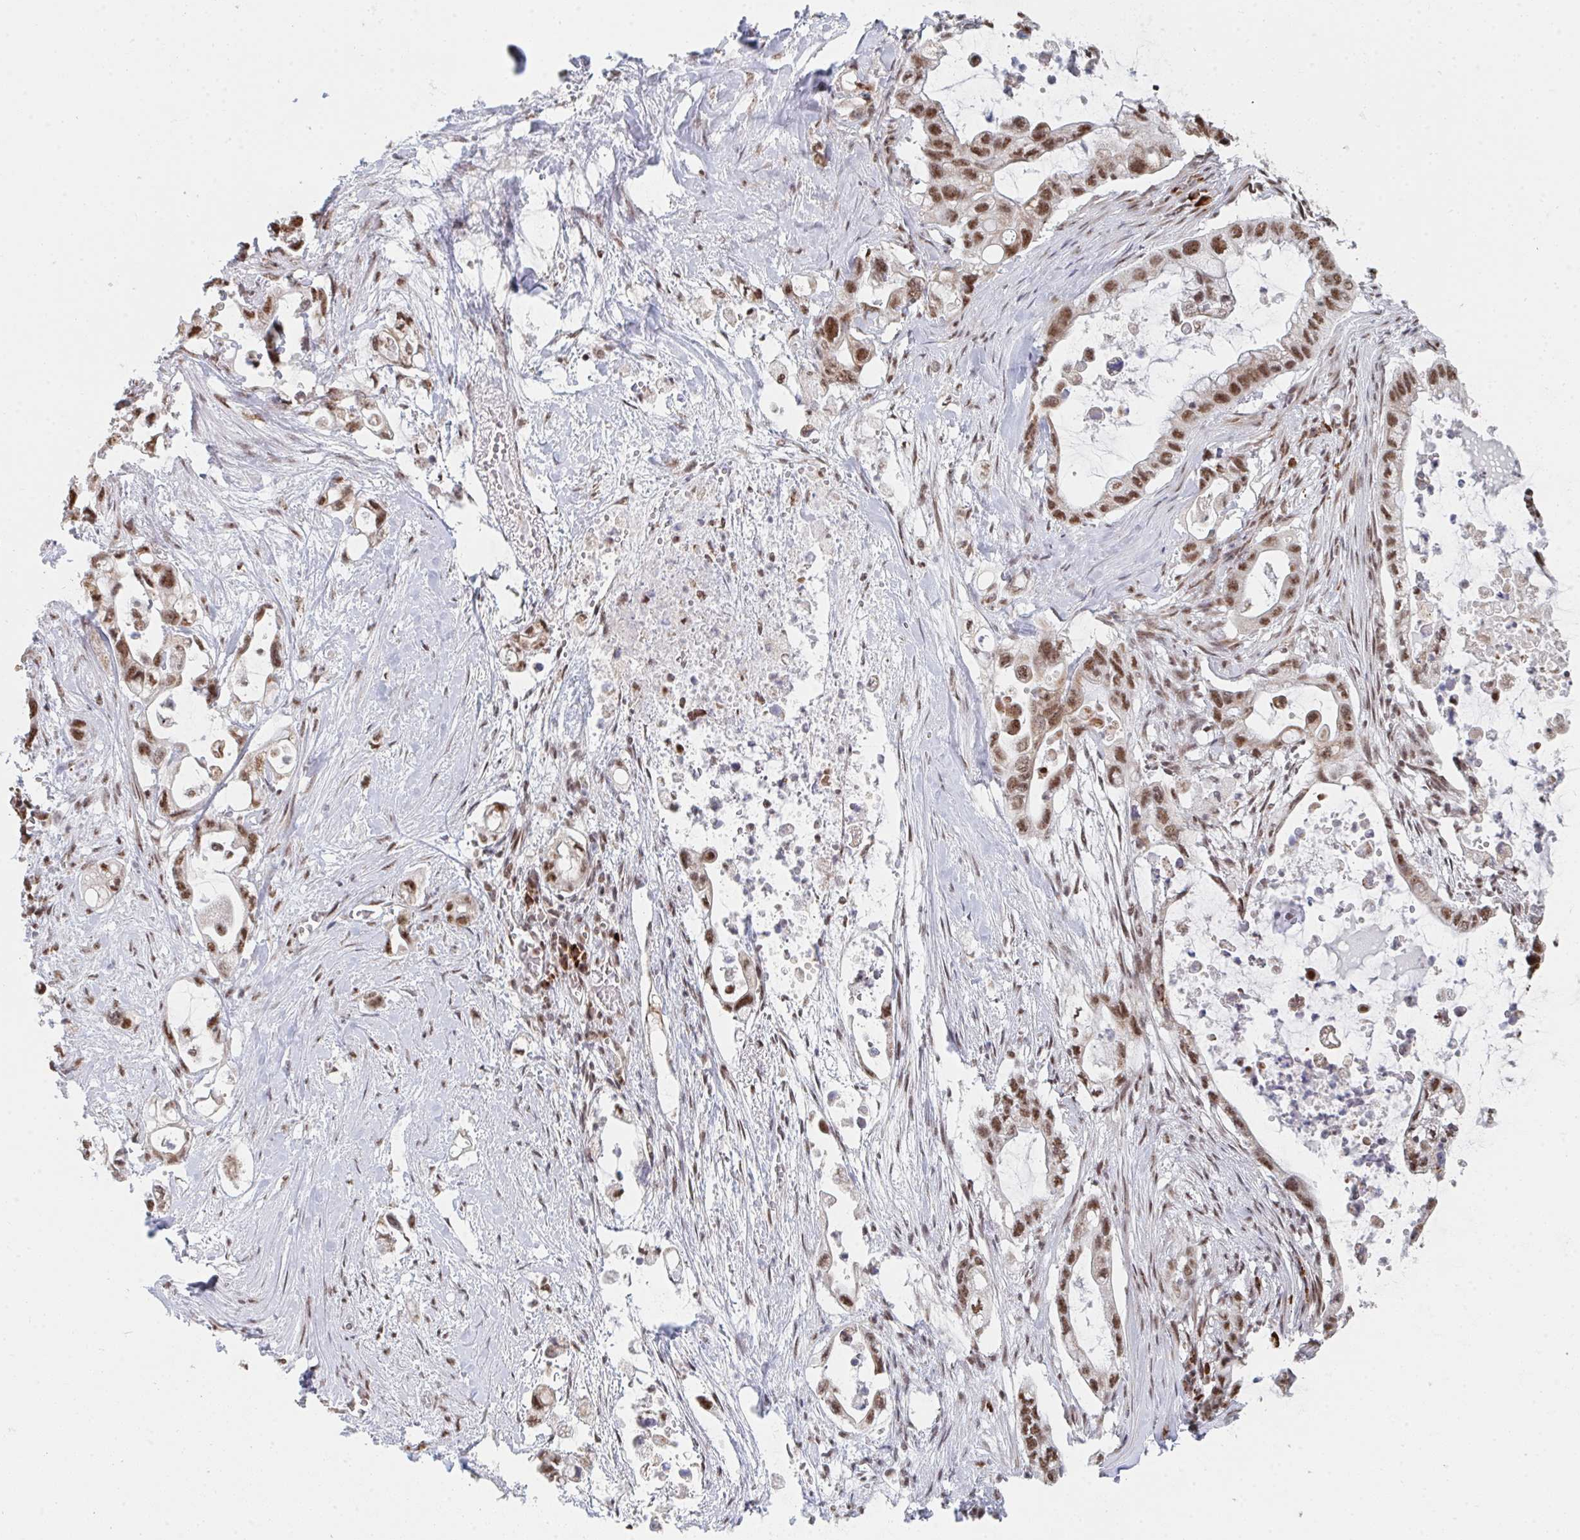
{"staining": {"intensity": "moderate", "quantity": ">75%", "location": "nuclear"}, "tissue": "pancreatic cancer", "cell_type": "Tumor cells", "image_type": "cancer", "snomed": [{"axis": "morphology", "description": "Adenocarcinoma, NOS"}, {"axis": "topography", "description": "Pancreas"}], "caption": "Immunohistochemical staining of pancreatic cancer (adenocarcinoma) exhibits medium levels of moderate nuclear protein staining in approximately >75% of tumor cells.", "gene": "MBNL1", "patient": {"sex": "female", "age": 72}}